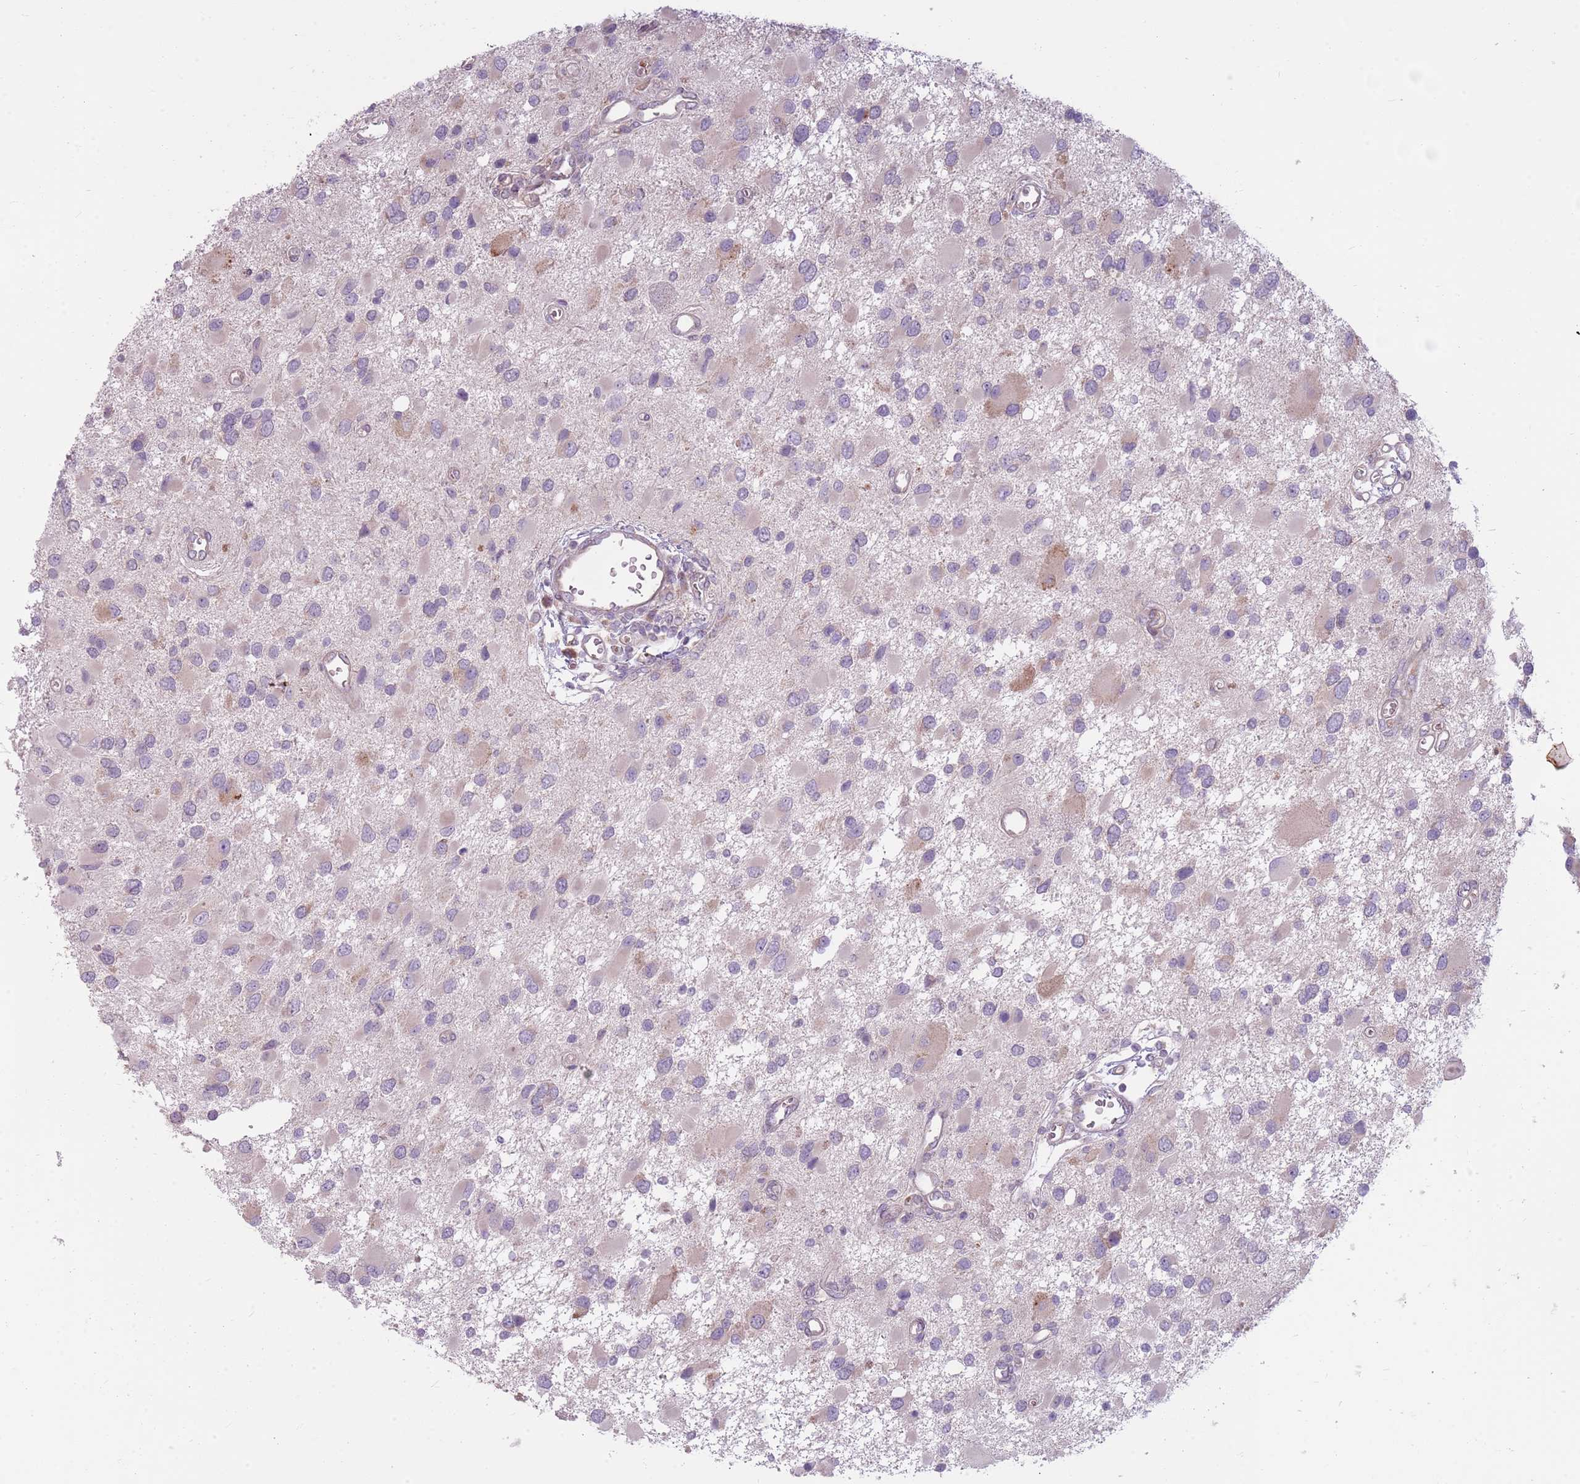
{"staining": {"intensity": "negative", "quantity": "none", "location": "none"}, "tissue": "glioma", "cell_type": "Tumor cells", "image_type": "cancer", "snomed": [{"axis": "morphology", "description": "Glioma, malignant, High grade"}, {"axis": "topography", "description": "Brain"}], "caption": "Photomicrograph shows no protein staining in tumor cells of glioma tissue.", "gene": "HSPA14", "patient": {"sex": "male", "age": 53}}